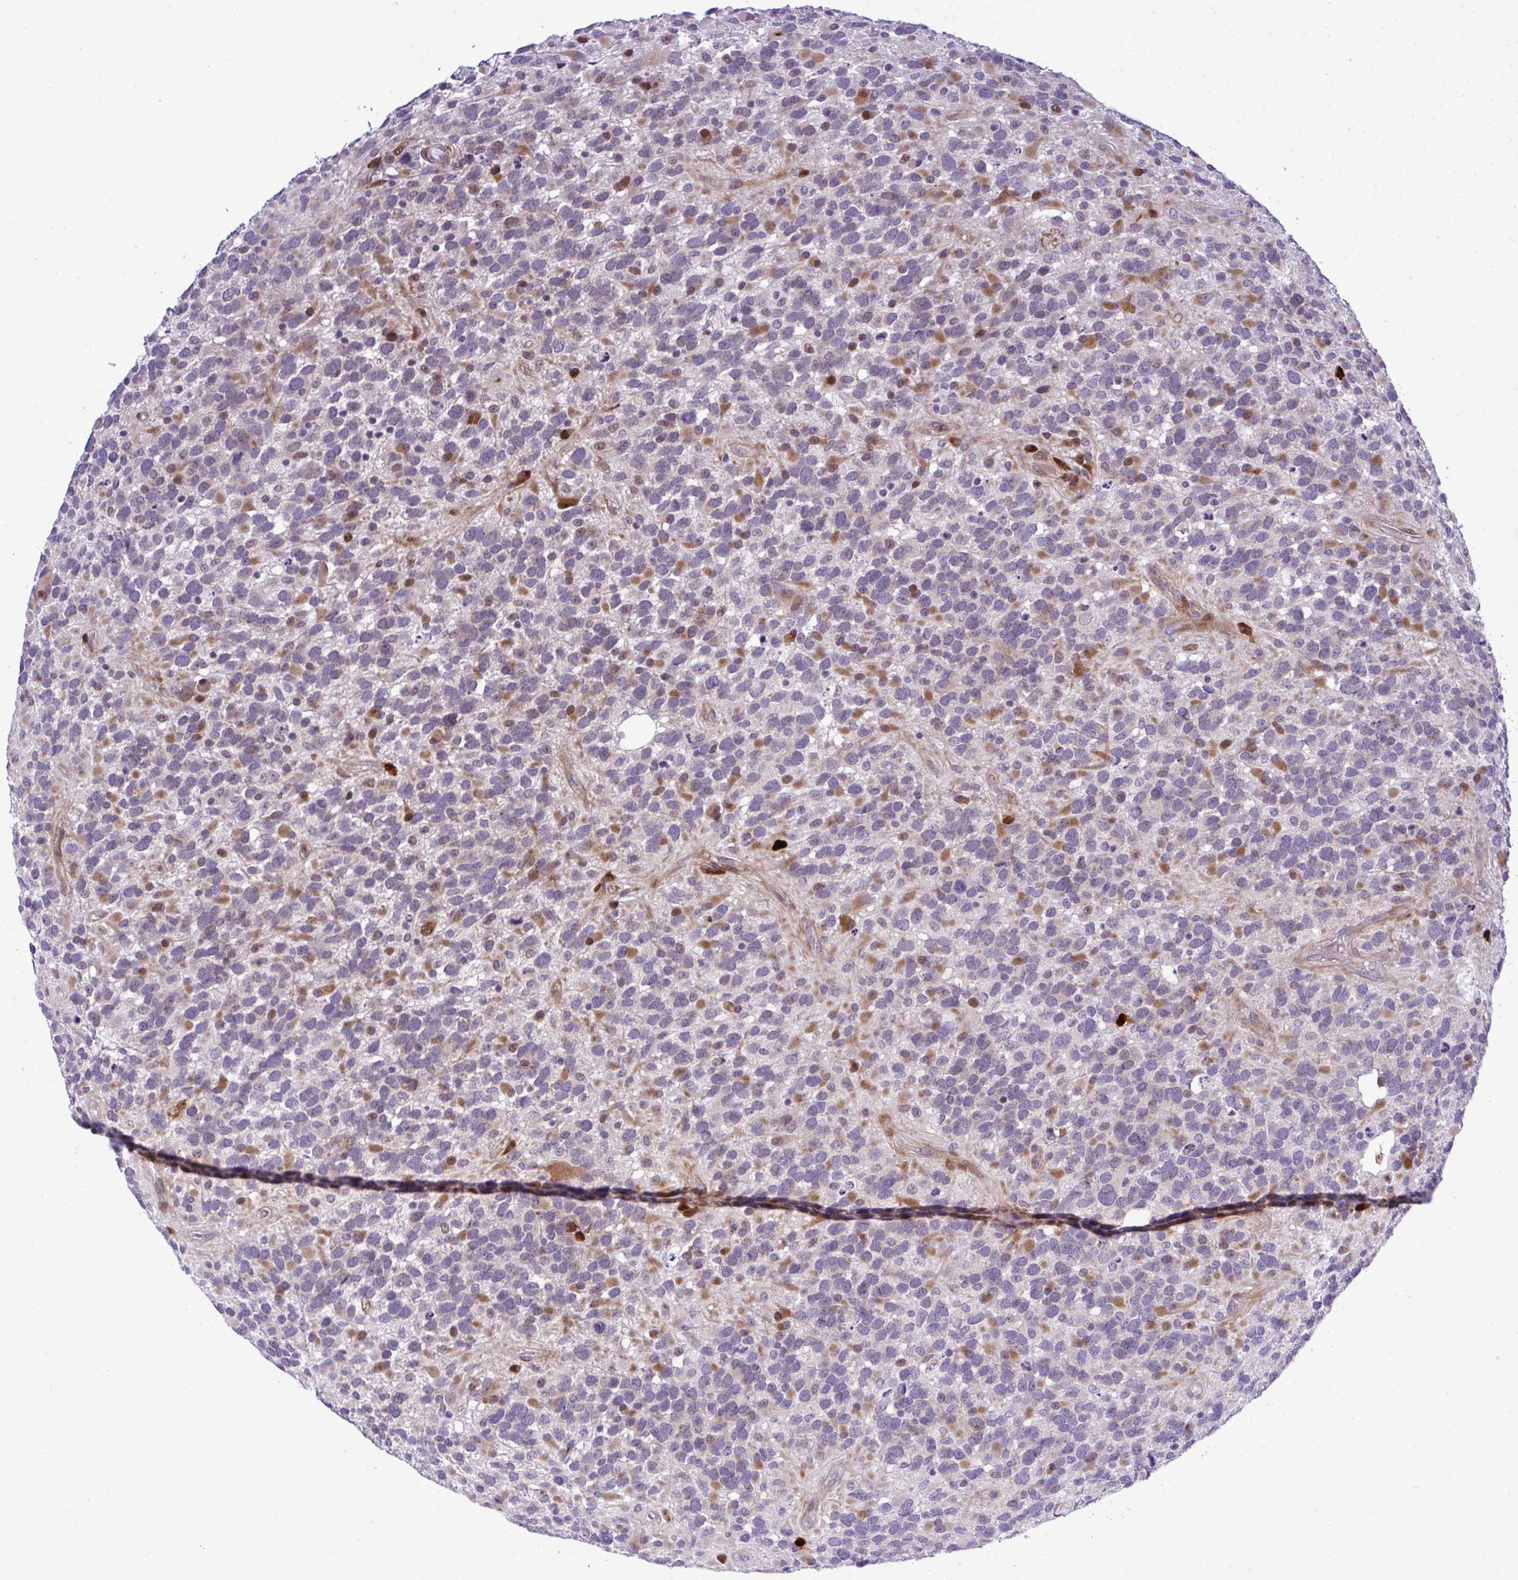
{"staining": {"intensity": "moderate", "quantity": "<25%", "location": "cytoplasmic/membranous,nuclear"}, "tissue": "glioma", "cell_type": "Tumor cells", "image_type": "cancer", "snomed": [{"axis": "morphology", "description": "Glioma, malignant, High grade"}, {"axis": "topography", "description": "Brain"}], "caption": "The photomicrograph reveals immunohistochemical staining of malignant glioma (high-grade). There is moderate cytoplasmic/membranous and nuclear positivity is seen in approximately <25% of tumor cells.", "gene": "CASTOR2", "patient": {"sex": "female", "age": 40}}